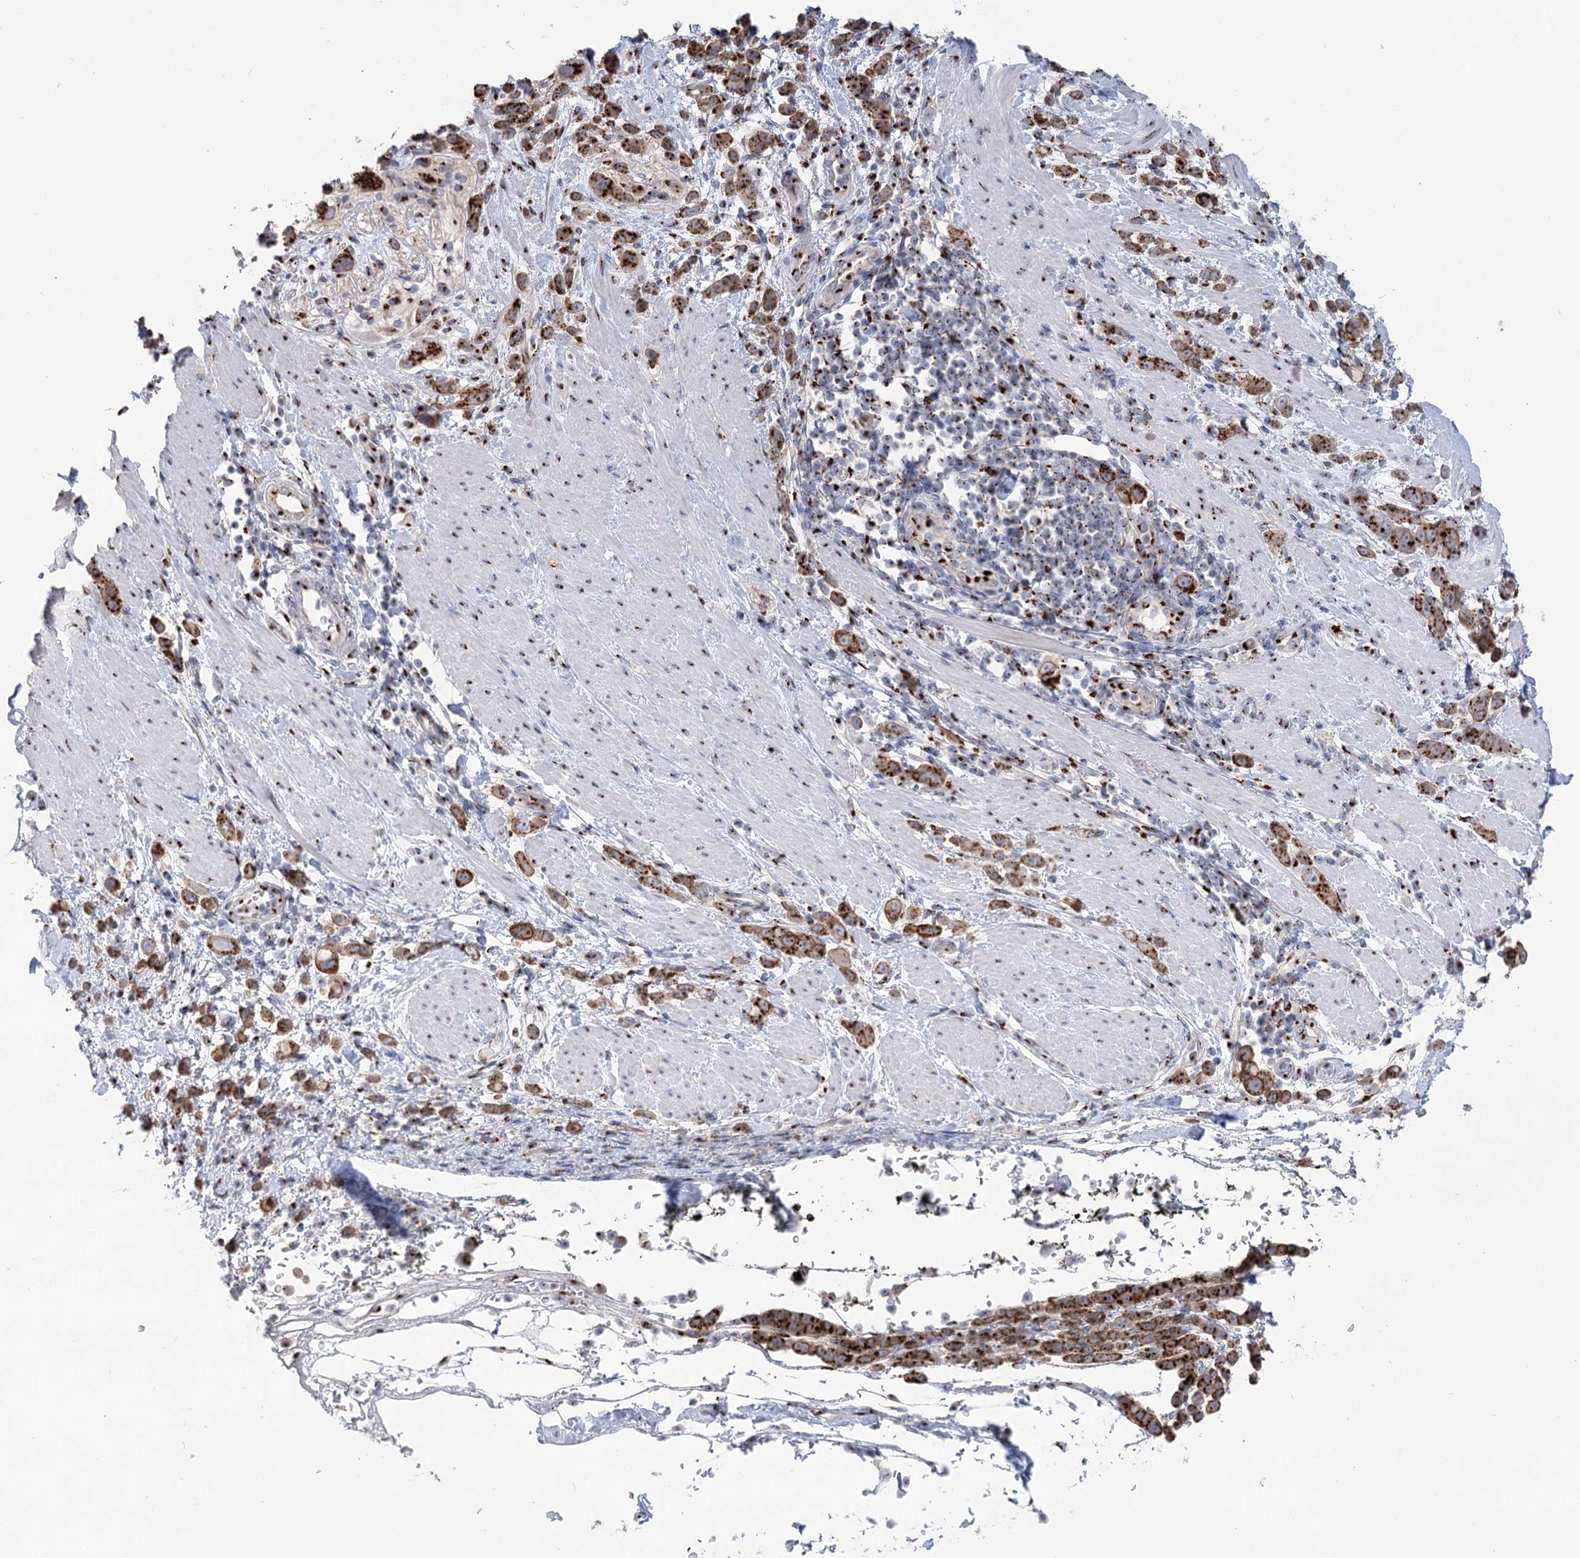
{"staining": {"intensity": "strong", "quantity": ">75%", "location": "cytoplasmic/membranous"}, "tissue": "pancreatic cancer", "cell_type": "Tumor cells", "image_type": "cancer", "snomed": [{"axis": "morphology", "description": "Normal tissue, NOS"}, {"axis": "morphology", "description": "Adenocarcinoma, NOS"}, {"axis": "topography", "description": "Pancreas"}], "caption": "Strong cytoplasmic/membranous protein positivity is seen in about >75% of tumor cells in pancreatic cancer.", "gene": "TMEM165", "patient": {"sex": "female", "age": 64}}